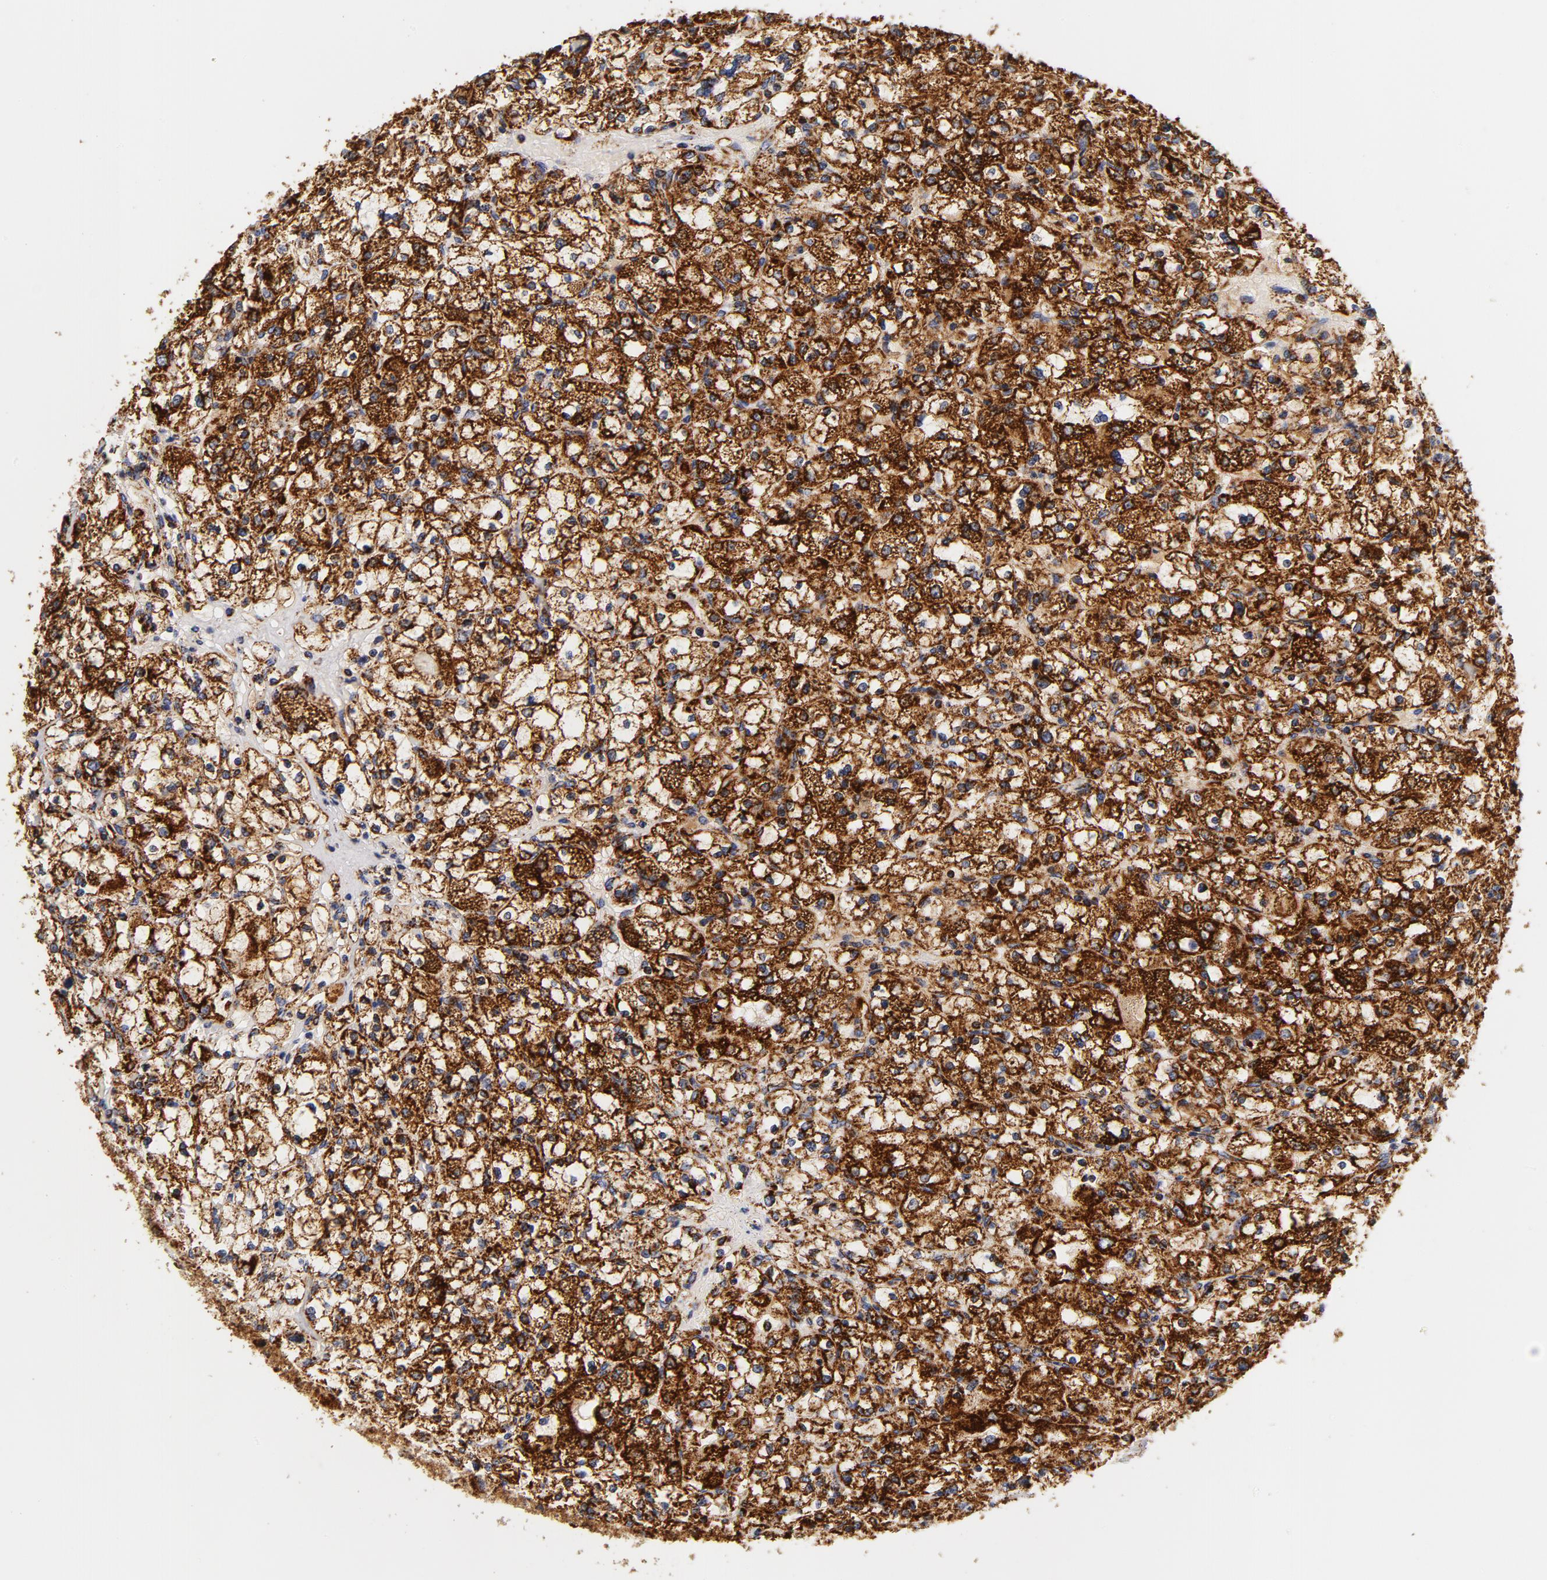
{"staining": {"intensity": "strong", "quantity": ">75%", "location": "cytoplasmic/membranous"}, "tissue": "renal cancer", "cell_type": "Tumor cells", "image_type": "cancer", "snomed": [{"axis": "morphology", "description": "Adenocarcinoma, NOS"}, {"axis": "topography", "description": "Kidney"}], "caption": "Immunohistochemical staining of human renal cancer displays high levels of strong cytoplasmic/membranous positivity in about >75% of tumor cells. The protein of interest is stained brown, and the nuclei are stained in blue (DAB (3,3'-diaminobenzidine) IHC with brightfield microscopy, high magnification).", "gene": "ECHS1", "patient": {"sex": "female", "age": 83}}